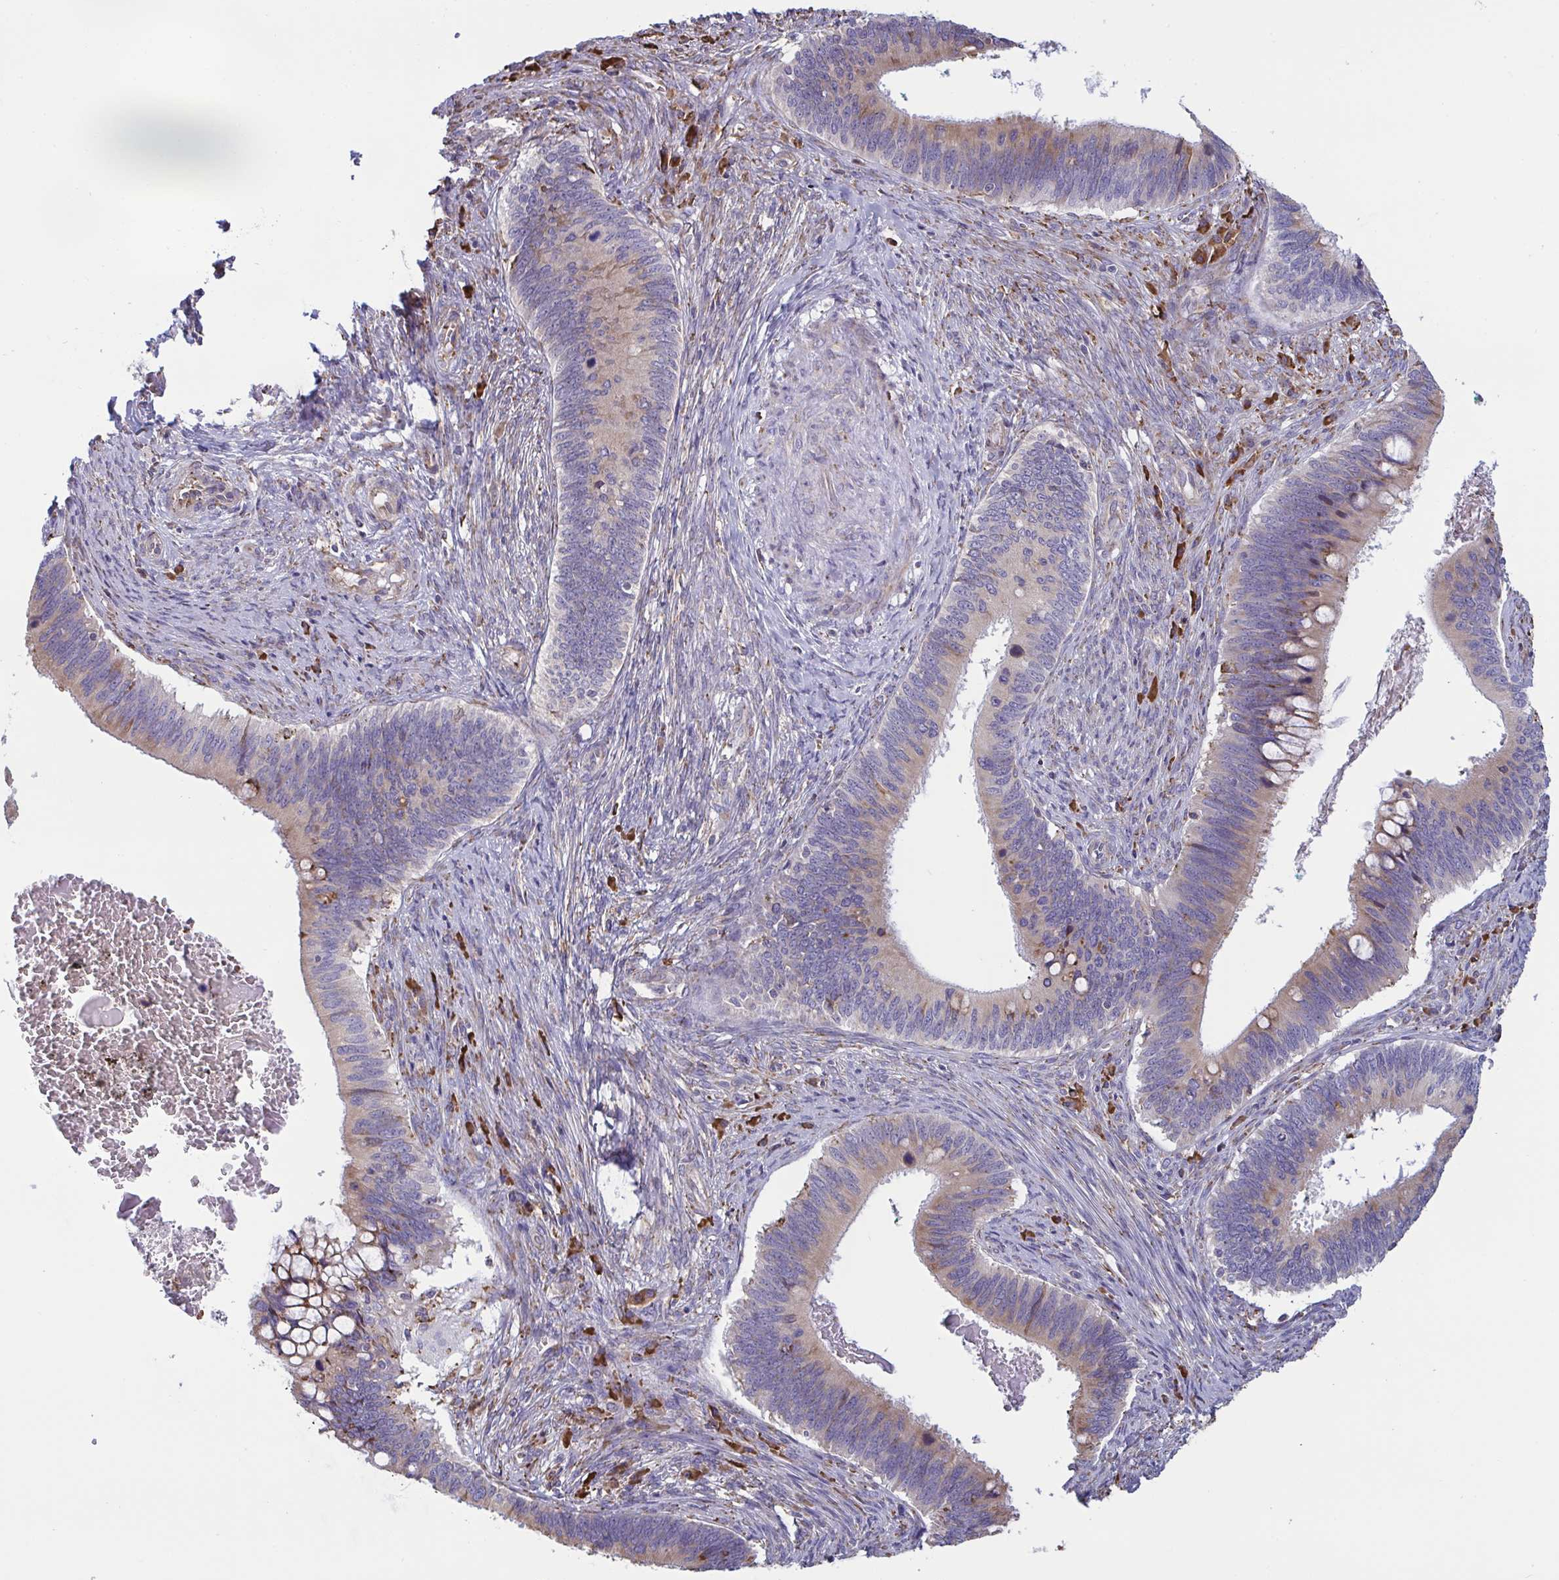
{"staining": {"intensity": "weak", "quantity": "25%-75%", "location": "cytoplasmic/membranous"}, "tissue": "cervical cancer", "cell_type": "Tumor cells", "image_type": "cancer", "snomed": [{"axis": "morphology", "description": "Adenocarcinoma, NOS"}, {"axis": "topography", "description": "Cervix"}], "caption": "There is low levels of weak cytoplasmic/membranous staining in tumor cells of cervical cancer, as demonstrated by immunohistochemical staining (brown color).", "gene": "MYMK", "patient": {"sex": "female", "age": 42}}